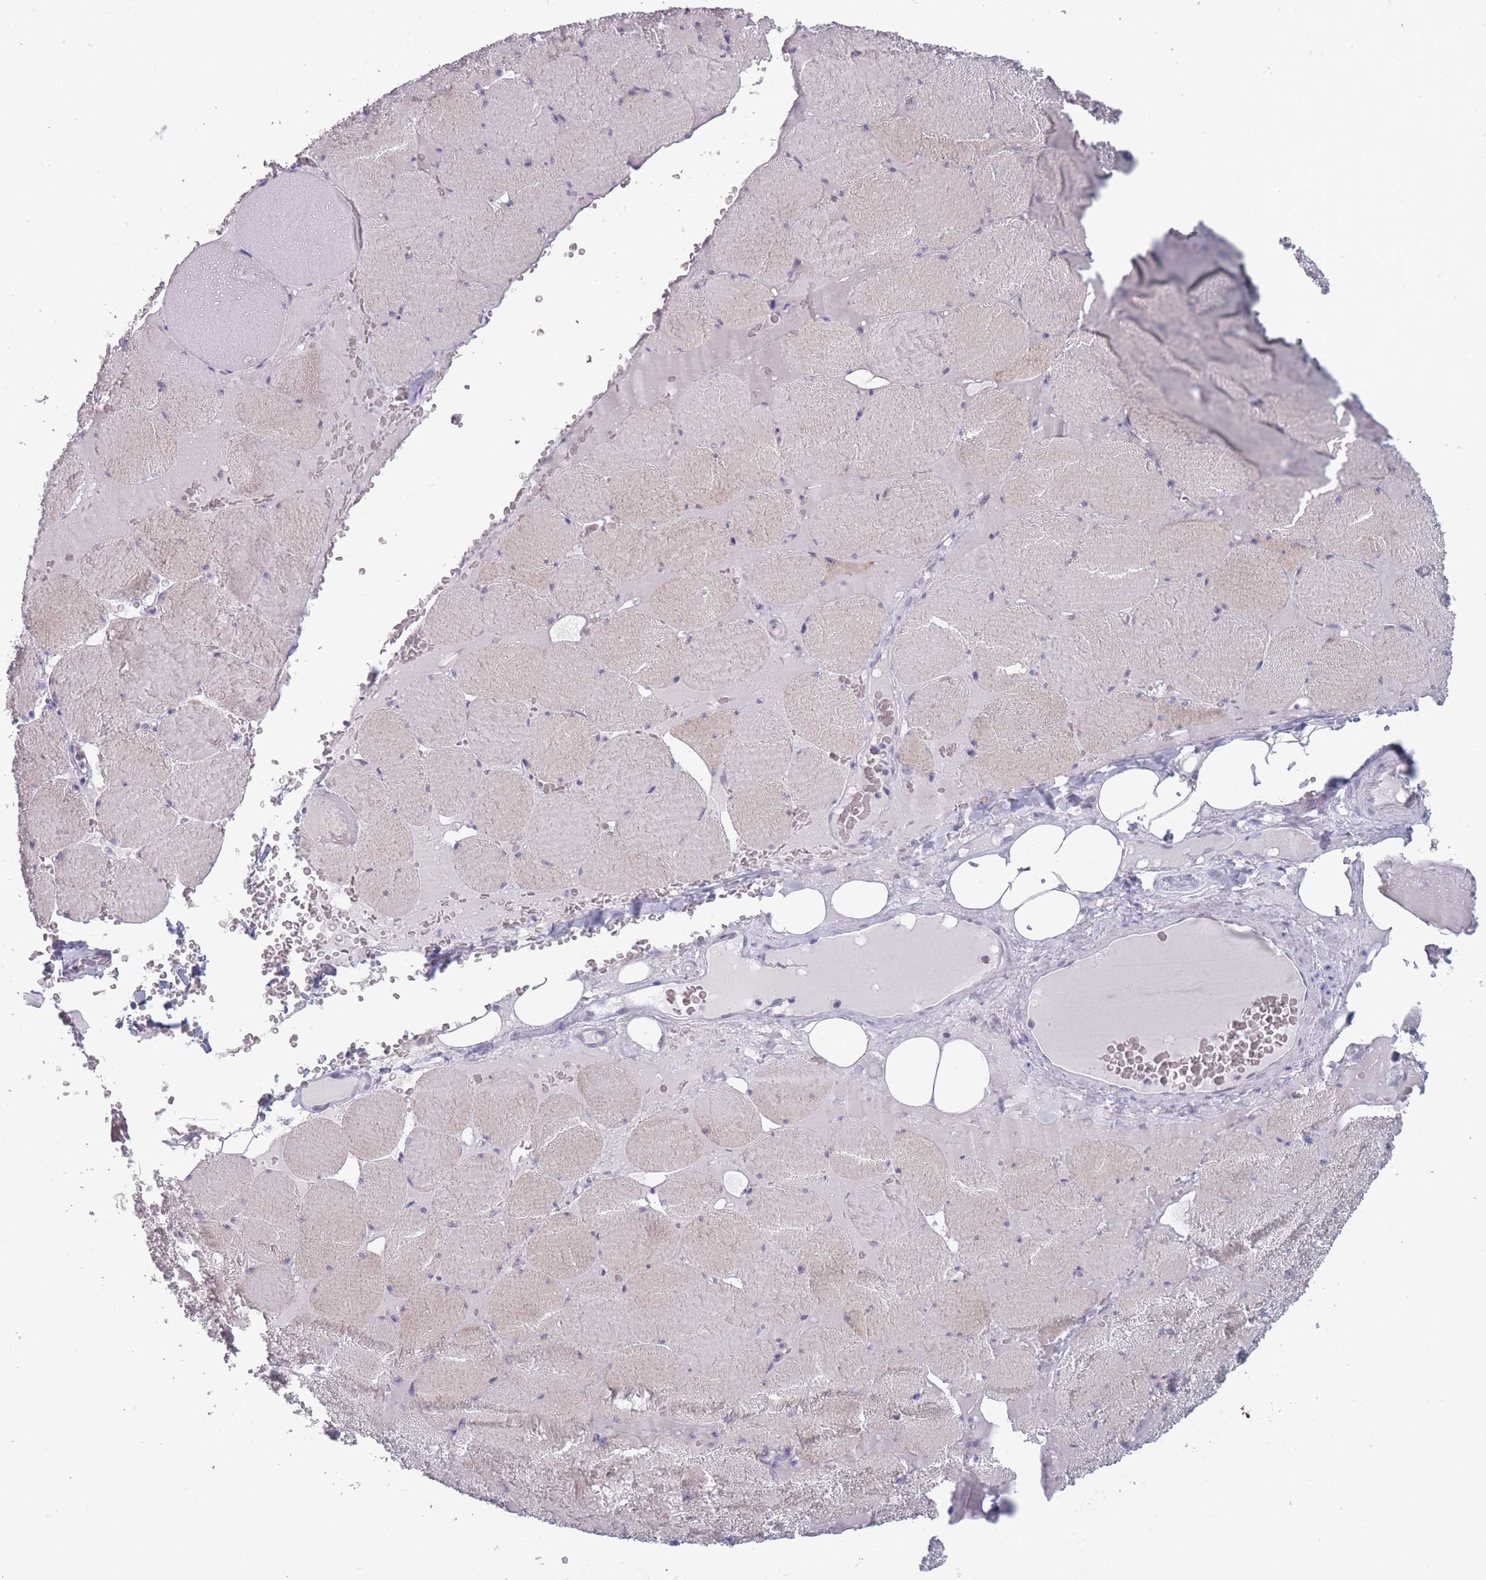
{"staining": {"intensity": "weak", "quantity": "25%-75%", "location": "cytoplasmic/membranous"}, "tissue": "skeletal muscle", "cell_type": "Myocytes", "image_type": "normal", "snomed": [{"axis": "morphology", "description": "Normal tissue, NOS"}, {"axis": "topography", "description": "Skeletal muscle"}, {"axis": "topography", "description": "Head-Neck"}], "caption": "Weak cytoplasmic/membranous expression for a protein is appreciated in approximately 25%-75% of myocytes of normal skeletal muscle using immunohistochemistry (IHC).", "gene": "ROS1", "patient": {"sex": "male", "age": 66}}